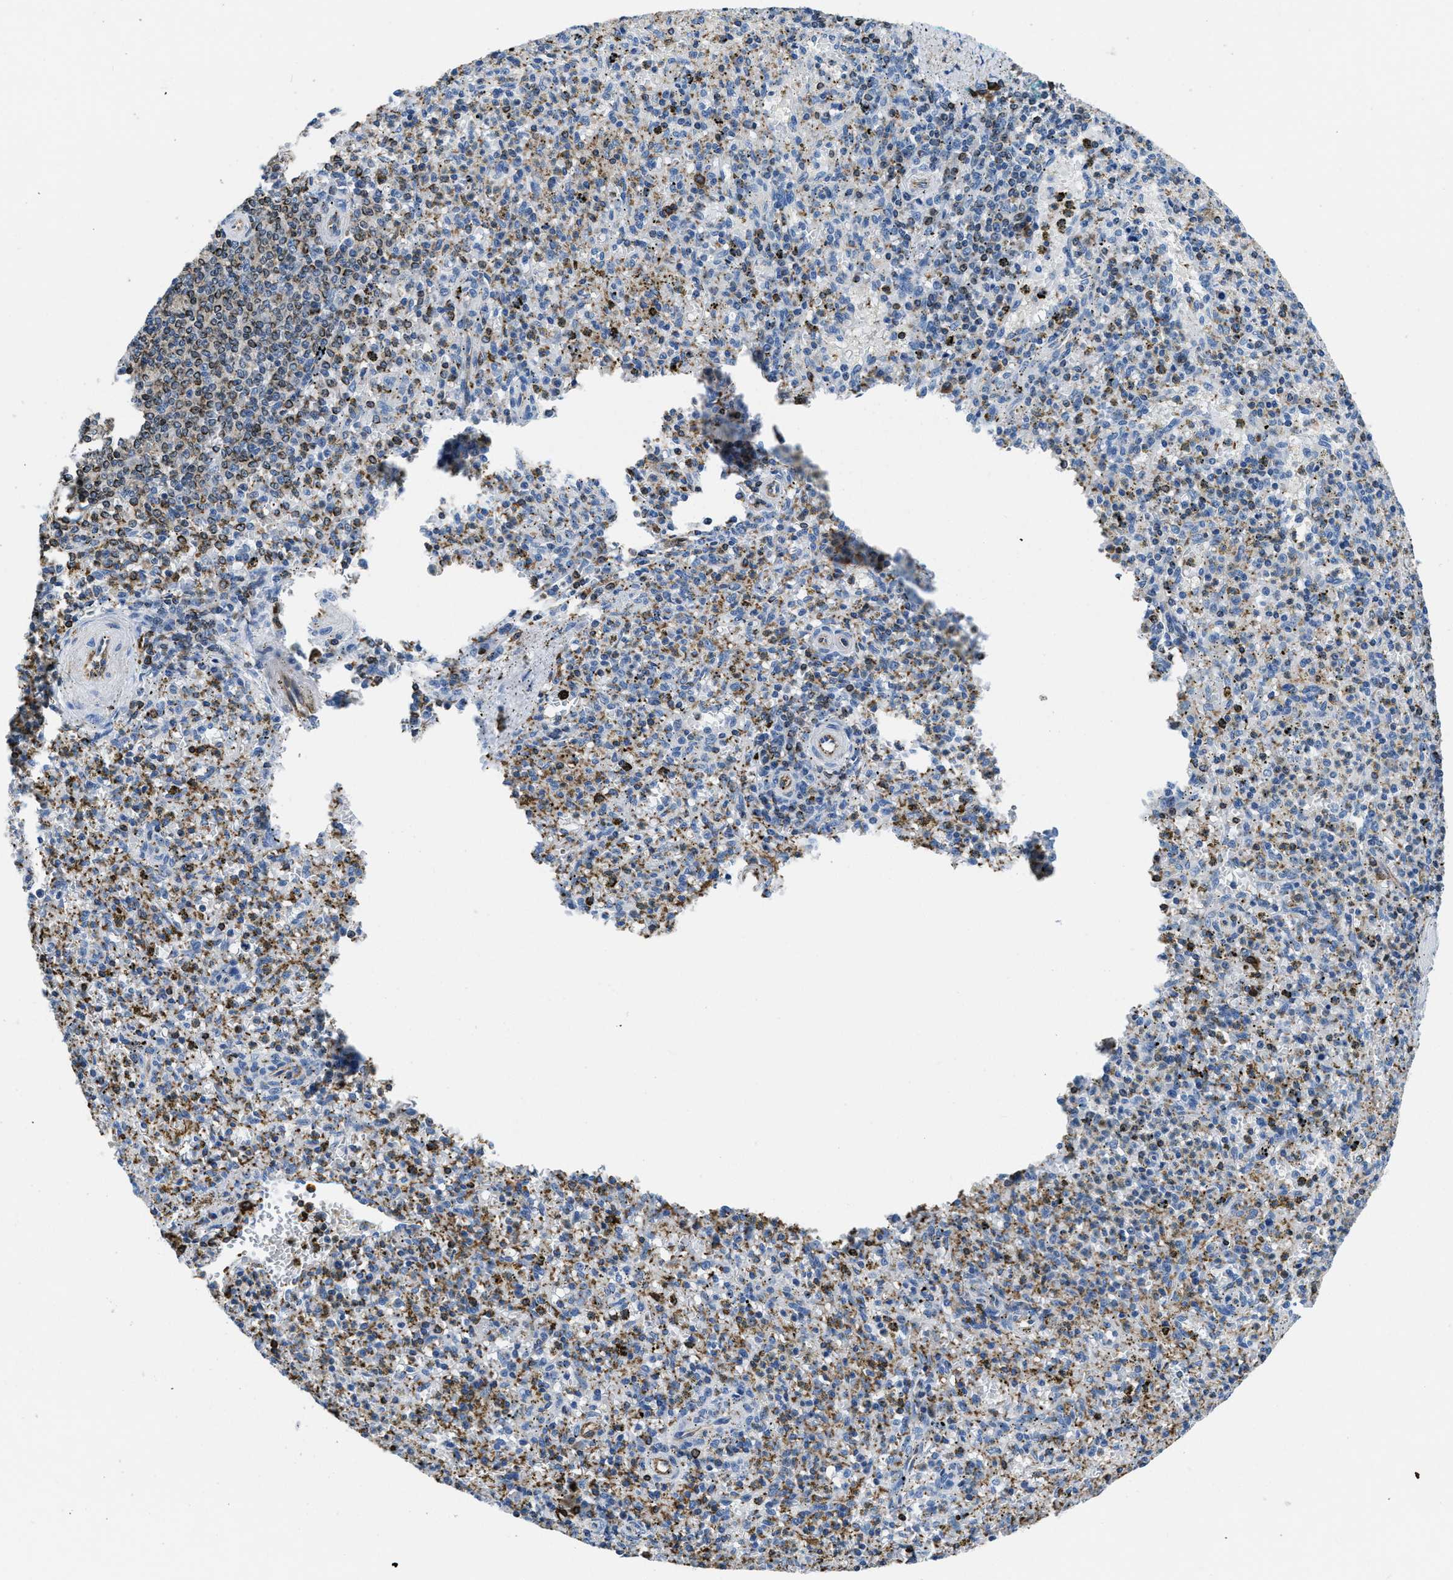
{"staining": {"intensity": "weak", "quantity": "<25%", "location": "cytoplasmic/membranous"}, "tissue": "spleen", "cell_type": "Cells in red pulp", "image_type": "normal", "snomed": [{"axis": "morphology", "description": "Normal tissue, NOS"}, {"axis": "topography", "description": "Spleen"}], "caption": "Immunohistochemistry (IHC) histopathology image of unremarkable spleen: human spleen stained with DAB (3,3'-diaminobenzidine) shows no significant protein staining in cells in red pulp.", "gene": "ITGA3", "patient": {"sex": "male", "age": 72}}